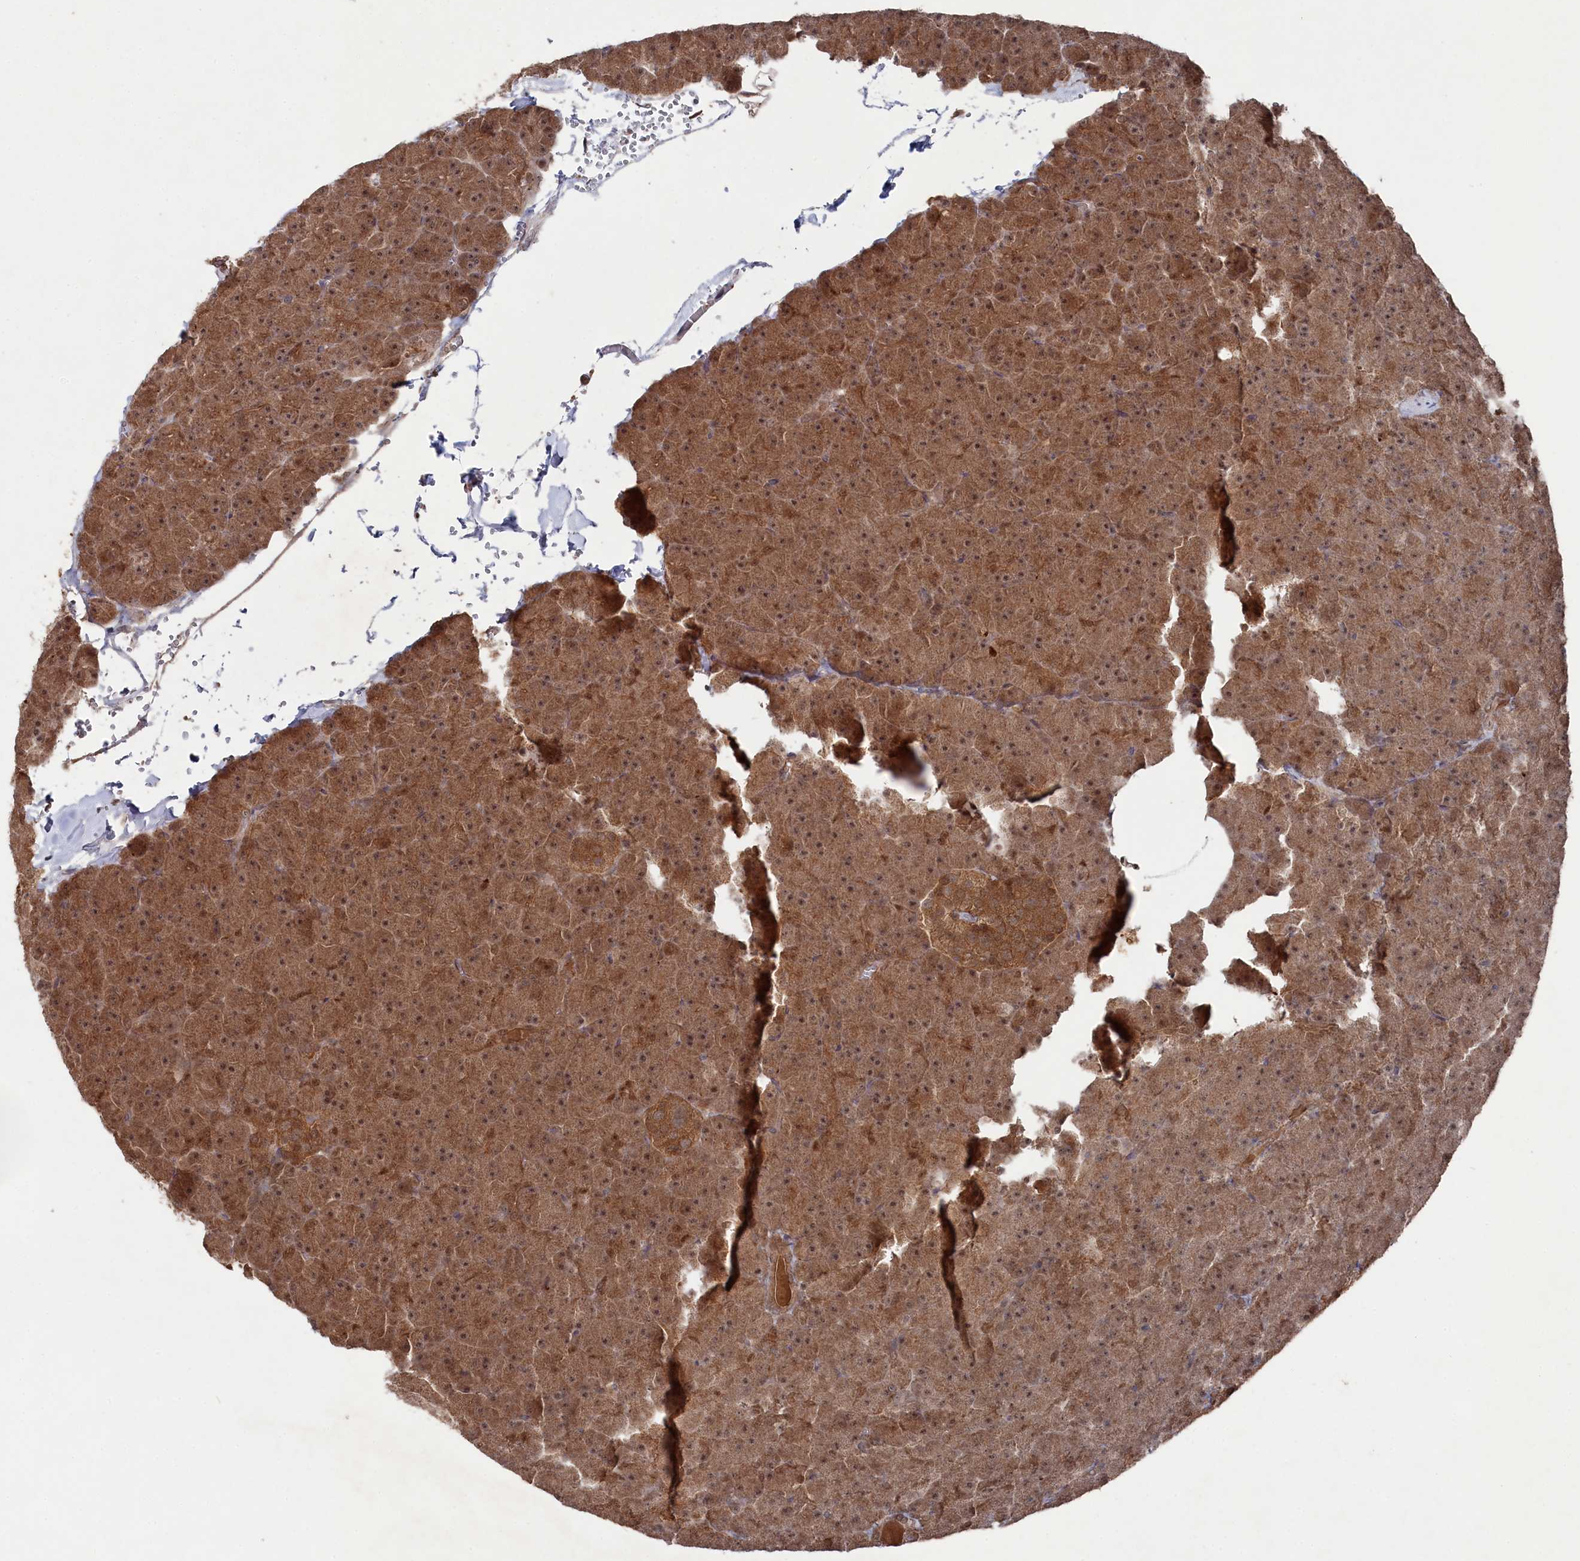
{"staining": {"intensity": "moderate", "quantity": ">75%", "location": "cytoplasmic/membranous,nuclear"}, "tissue": "pancreas", "cell_type": "Exocrine glandular cells", "image_type": "normal", "snomed": [{"axis": "morphology", "description": "Normal tissue, NOS"}, {"axis": "topography", "description": "Pancreas"}], "caption": "Protein staining of benign pancreas displays moderate cytoplasmic/membranous,nuclear expression in about >75% of exocrine glandular cells. (DAB (3,3'-diaminobenzidine) = brown stain, brightfield microscopy at high magnification).", "gene": "BORCS7", "patient": {"sex": "male", "age": 36}}